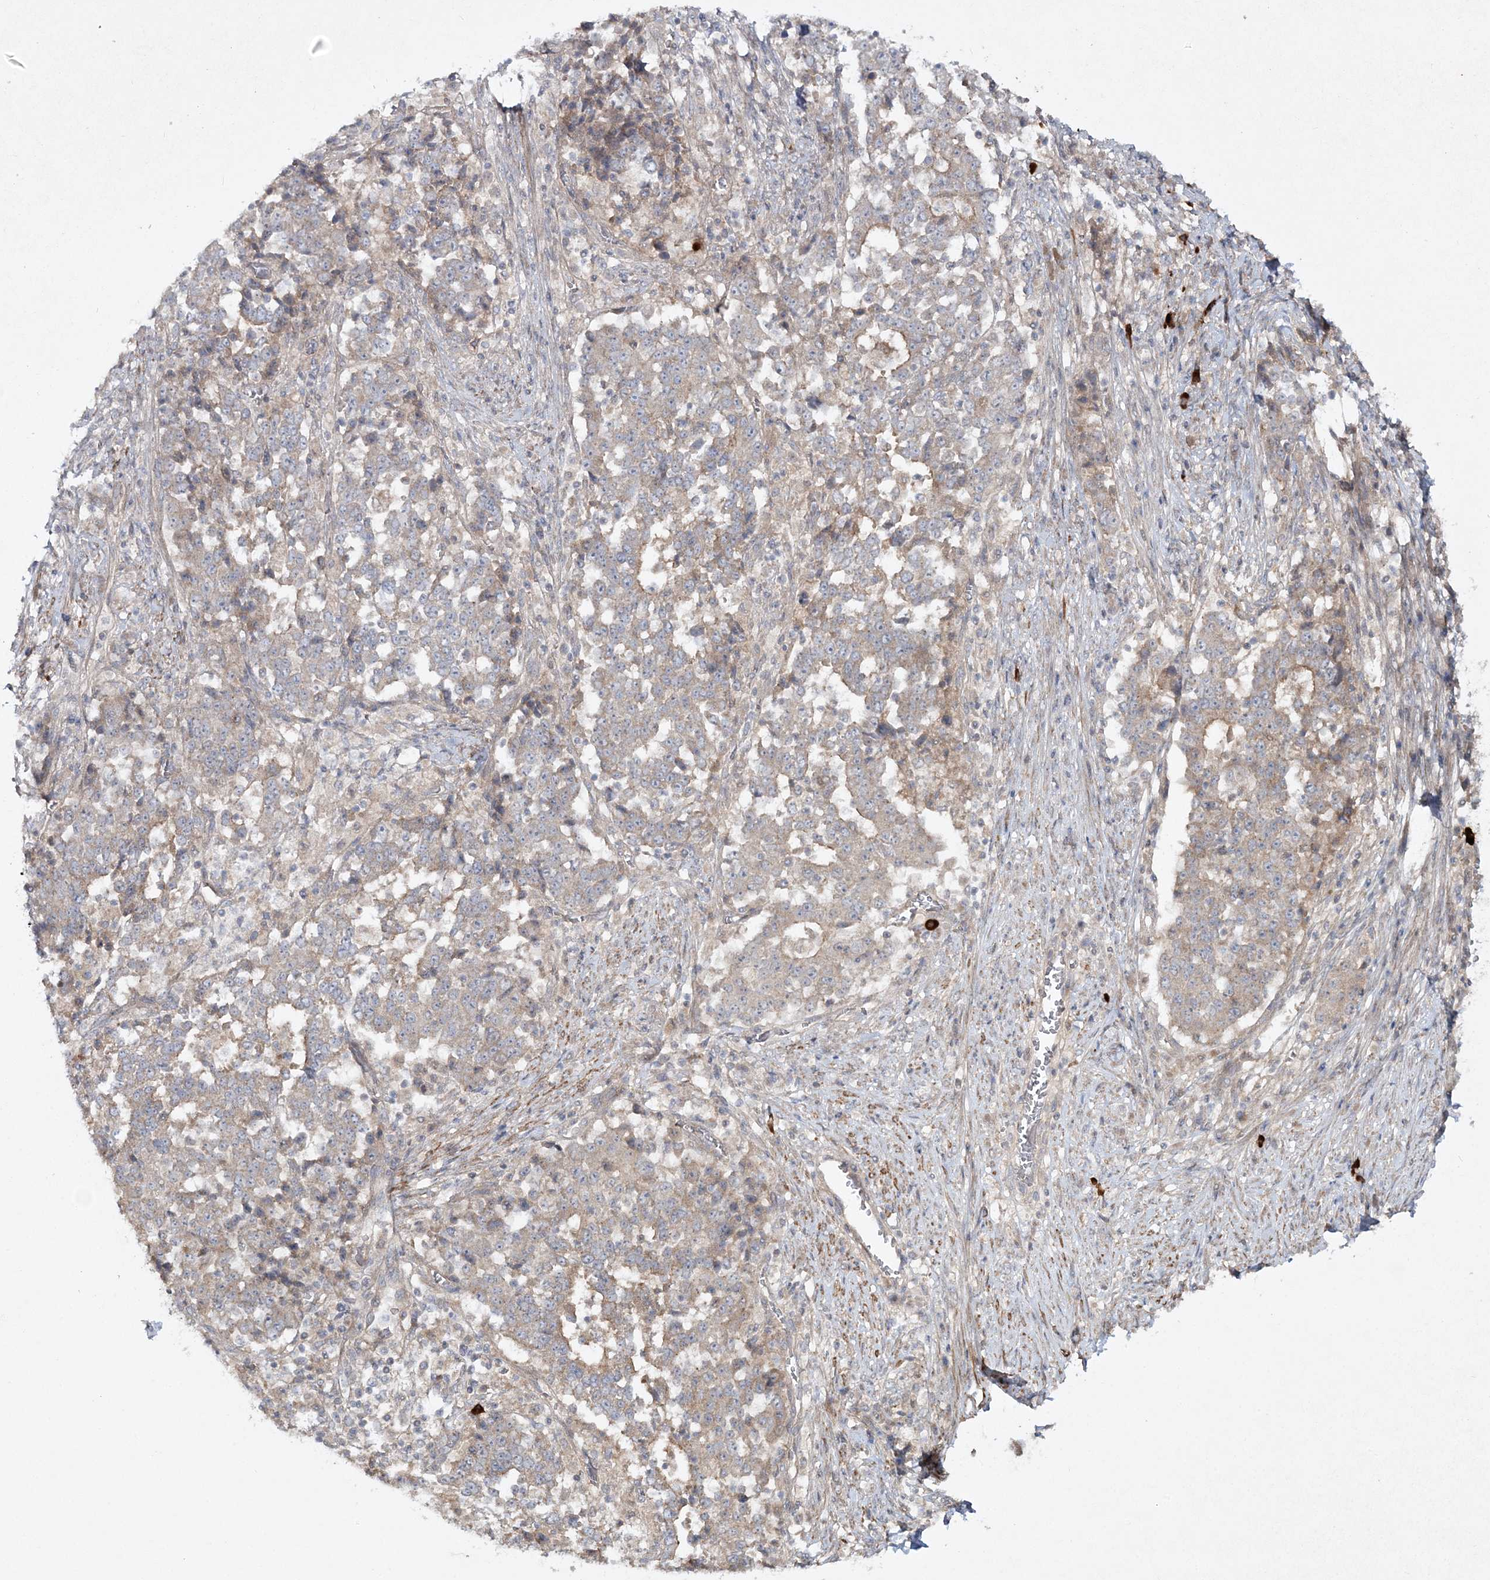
{"staining": {"intensity": "weak", "quantity": "<25%", "location": "cytoplasmic/membranous"}, "tissue": "stomach cancer", "cell_type": "Tumor cells", "image_type": "cancer", "snomed": [{"axis": "morphology", "description": "Adenocarcinoma, NOS"}, {"axis": "topography", "description": "Stomach"}], "caption": "This is a histopathology image of IHC staining of adenocarcinoma (stomach), which shows no staining in tumor cells.", "gene": "MOCS2", "patient": {"sex": "male", "age": 59}}